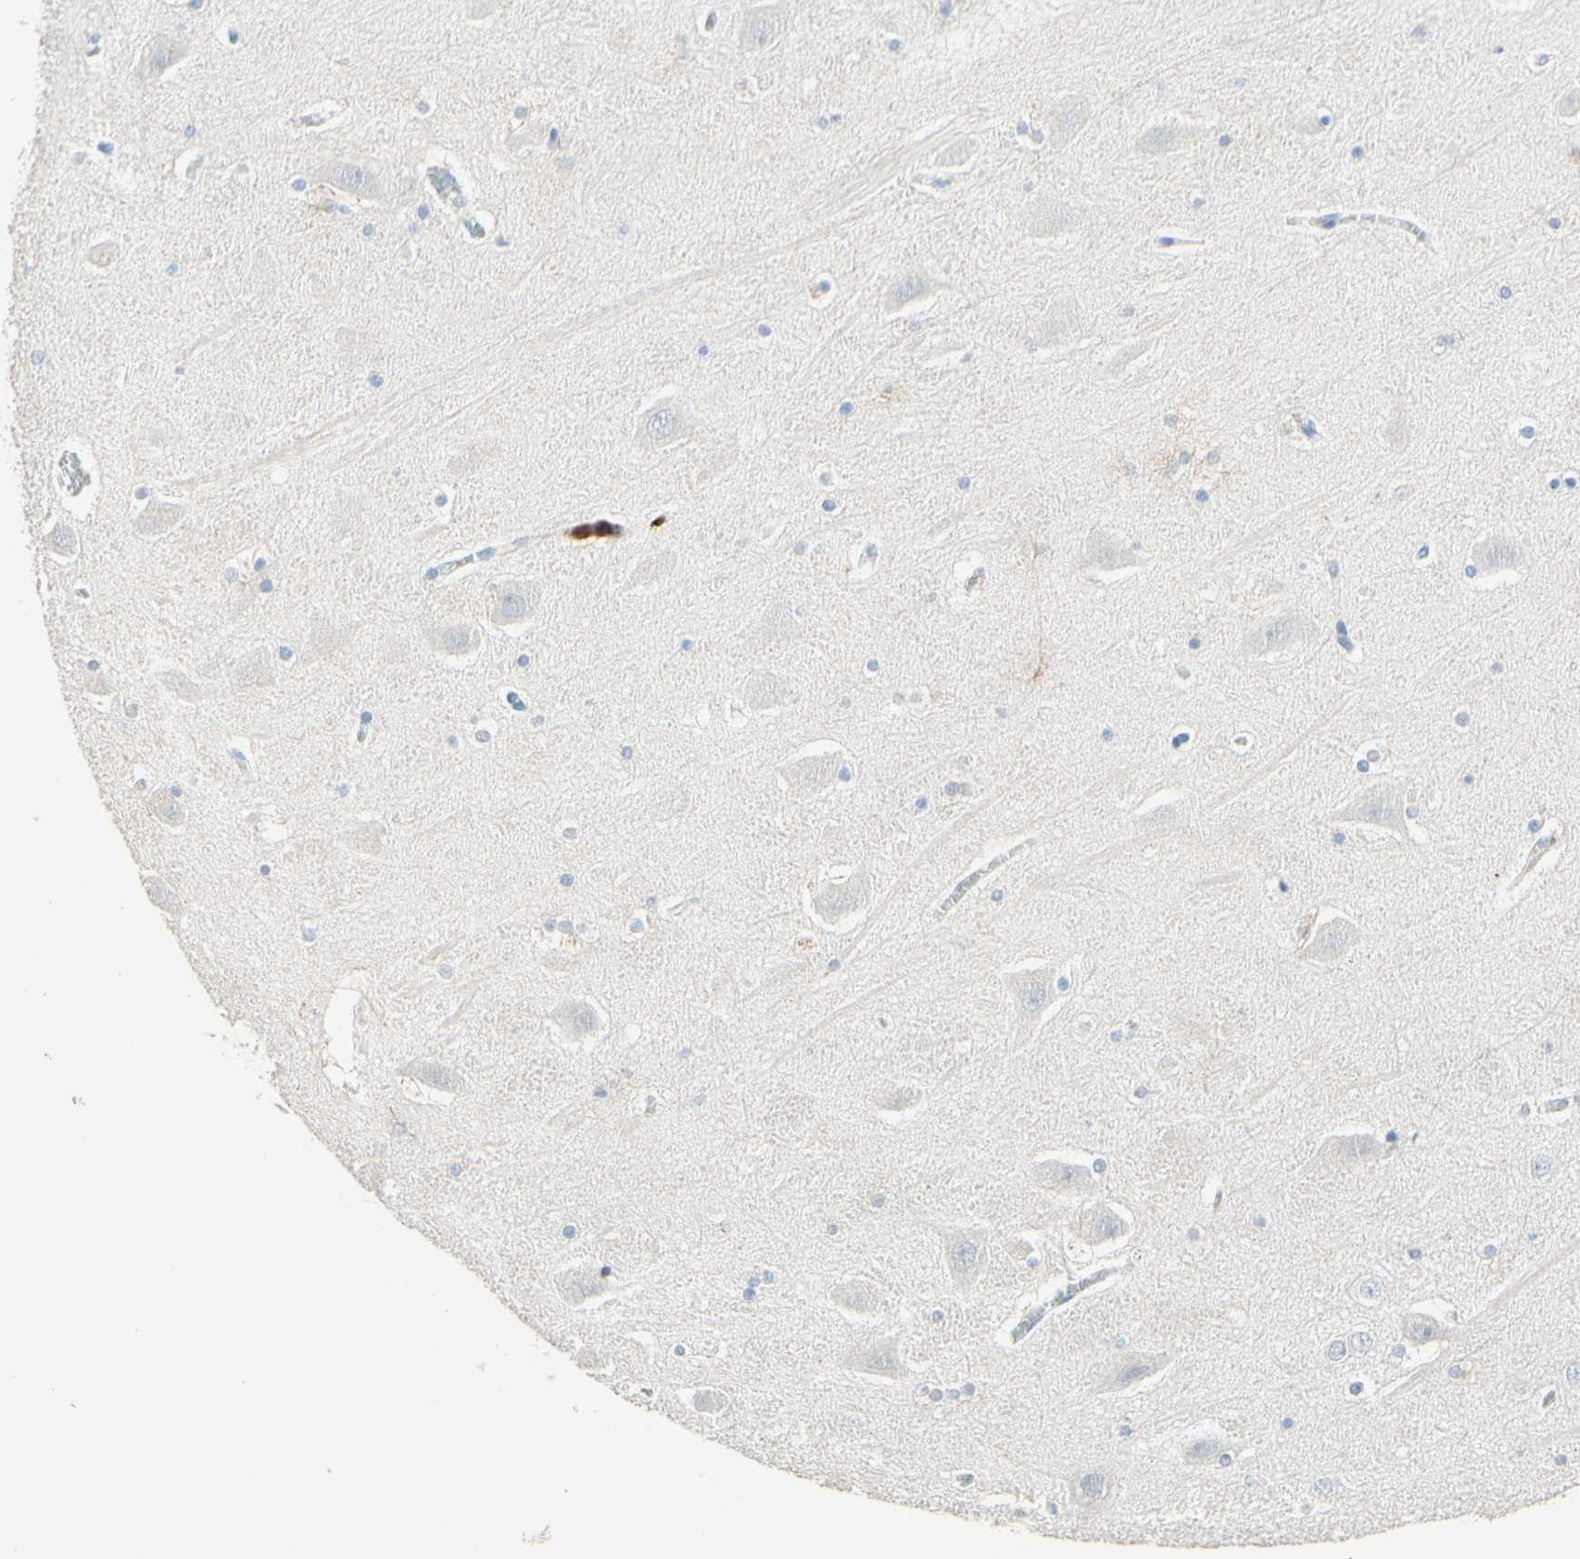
{"staining": {"intensity": "negative", "quantity": "none", "location": "none"}, "tissue": "hippocampus", "cell_type": "Glial cells", "image_type": "normal", "snomed": [{"axis": "morphology", "description": "Normal tissue, NOS"}, {"axis": "topography", "description": "Hippocampus"}], "caption": "Immunohistochemistry image of benign hippocampus stained for a protein (brown), which demonstrates no expression in glial cells.", "gene": "NFKBIZ", "patient": {"sex": "male", "age": 45}}